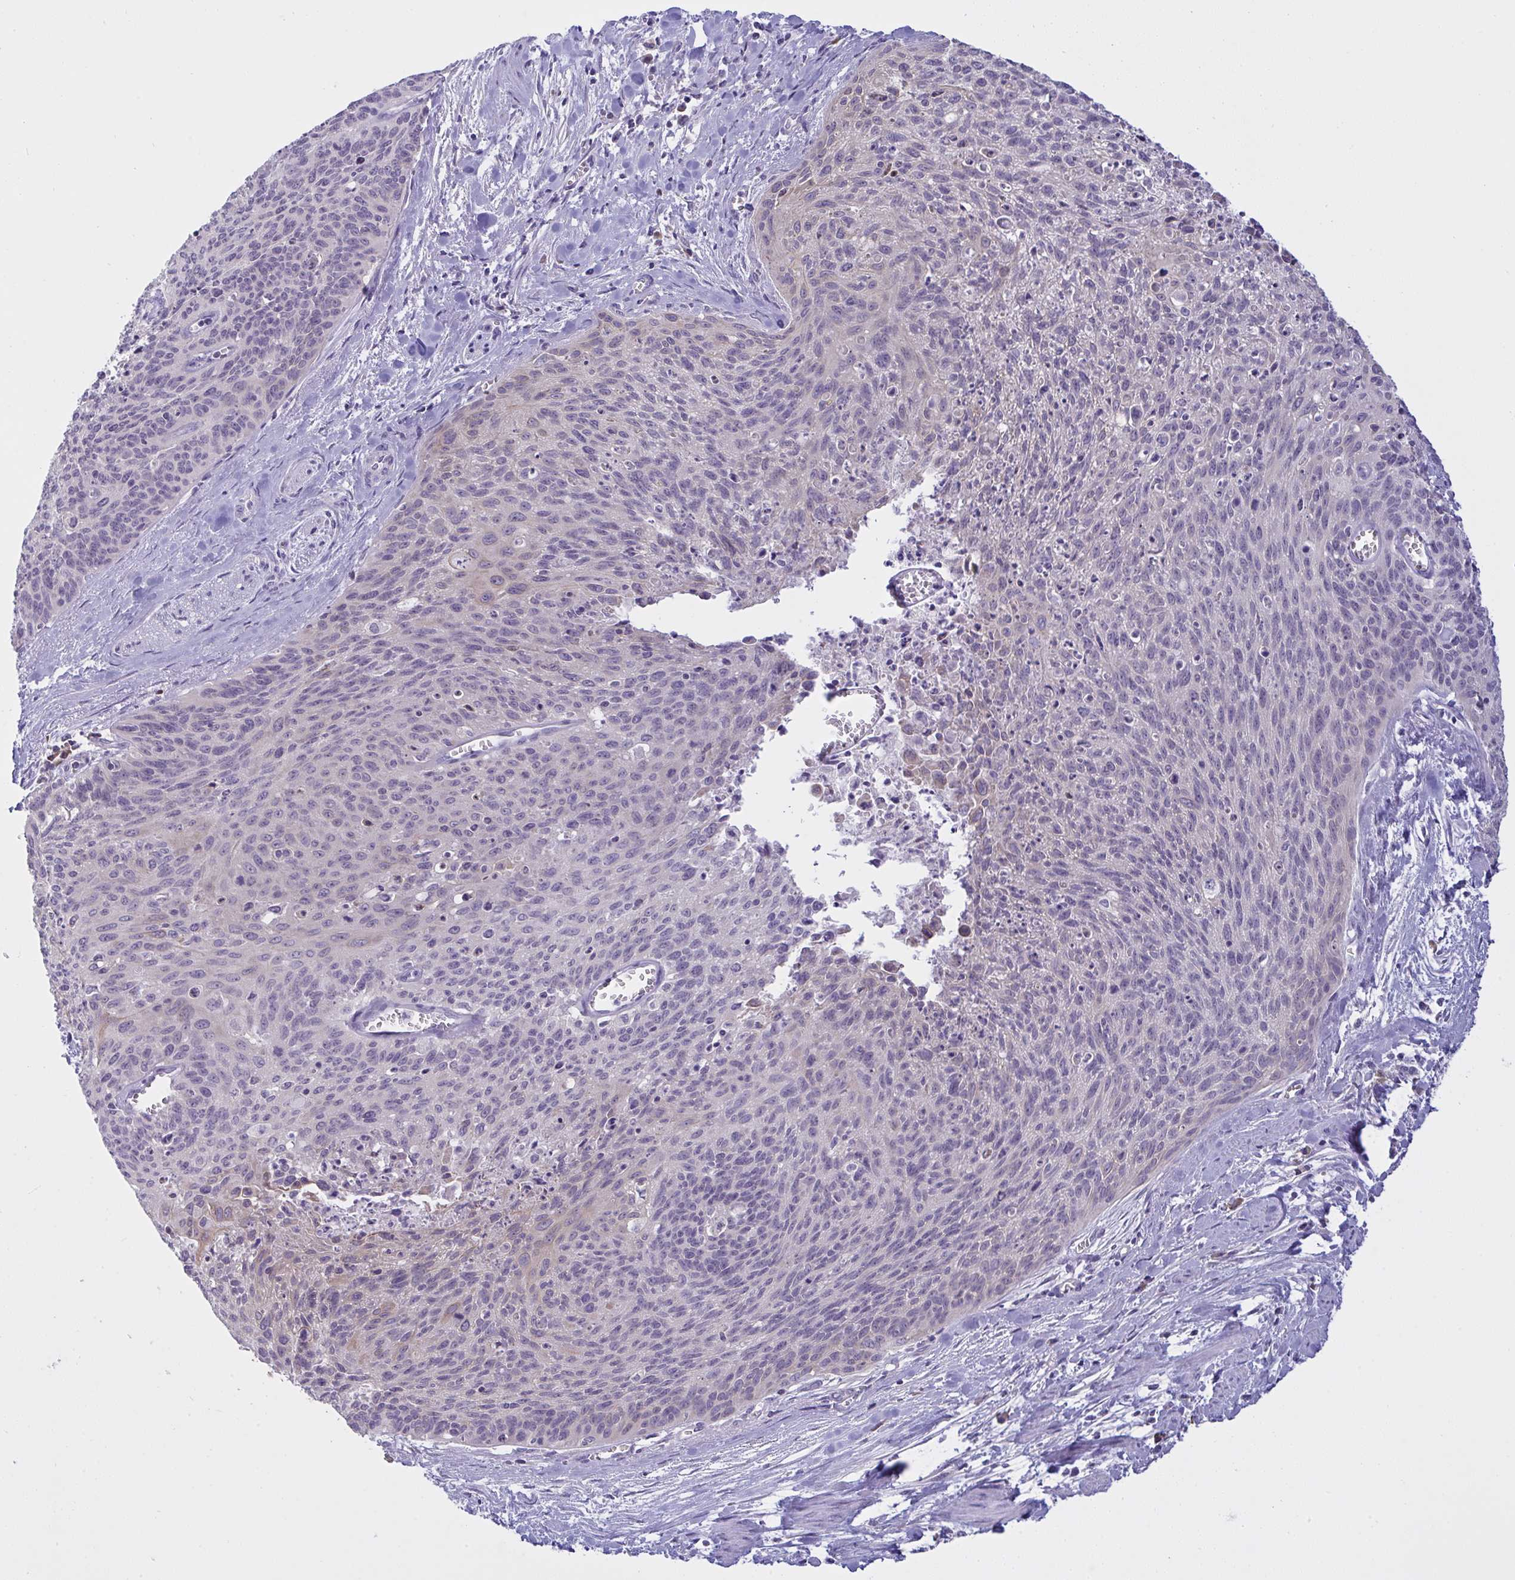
{"staining": {"intensity": "negative", "quantity": "none", "location": "none"}, "tissue": "cervical cancer", "cell_type": "Tumor cells", "image_type": "cancer", "snomed": [{"axis": "morphology", "description": "Squamous cell carcinoma, NOS"}, {"axis": "topography", "description": "Cervix"}], "caption": "This is a photomicrograph of immunohistochemistry (IHC) staining of squamous cell carcinoma (cervical), which shows no positivity in tumor cells.", "gene": "TMEM41A", "patient": {"sex": "female", "age": 55}}